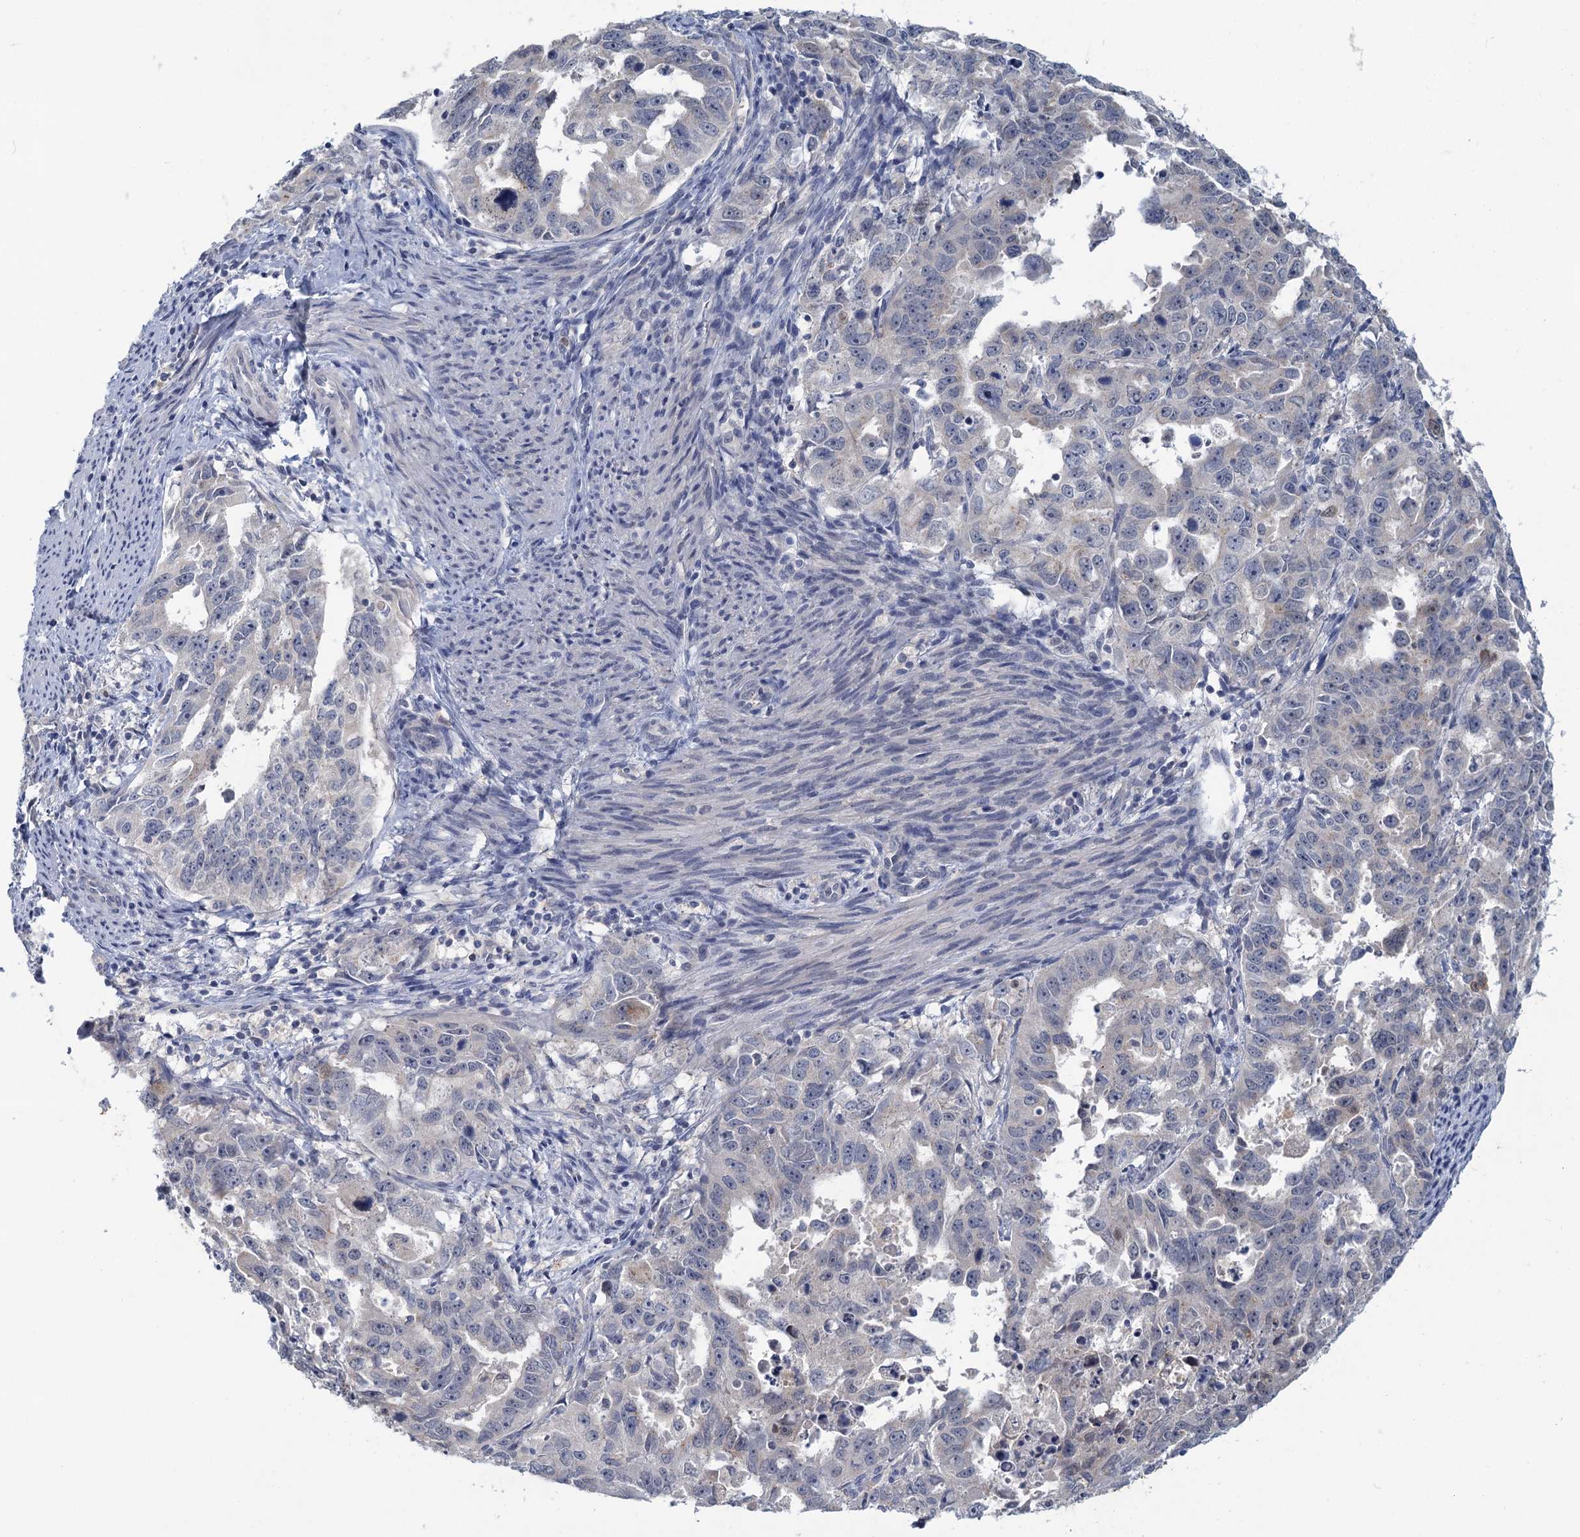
{"staining": {"intensity": "negative", "quantity": "none", "location": "none"}, "tissue": "endometrial cancer", "cell_type": "Tumor cells", "image_type": "cancer", "snomed": [{"axis": "morphology", "description": "Adenocarcinoma, NOS"}, {"axis": "topography", "description": "Endometrium"}], "caption": "DAB (3,3'-diaminobenzidine) immunohistochemical staining of human endometrial cancer exhibits no significant positivity in tumor cells.", "gene": "MYO7B", "patient": {"sex": "female", "age": 65}}